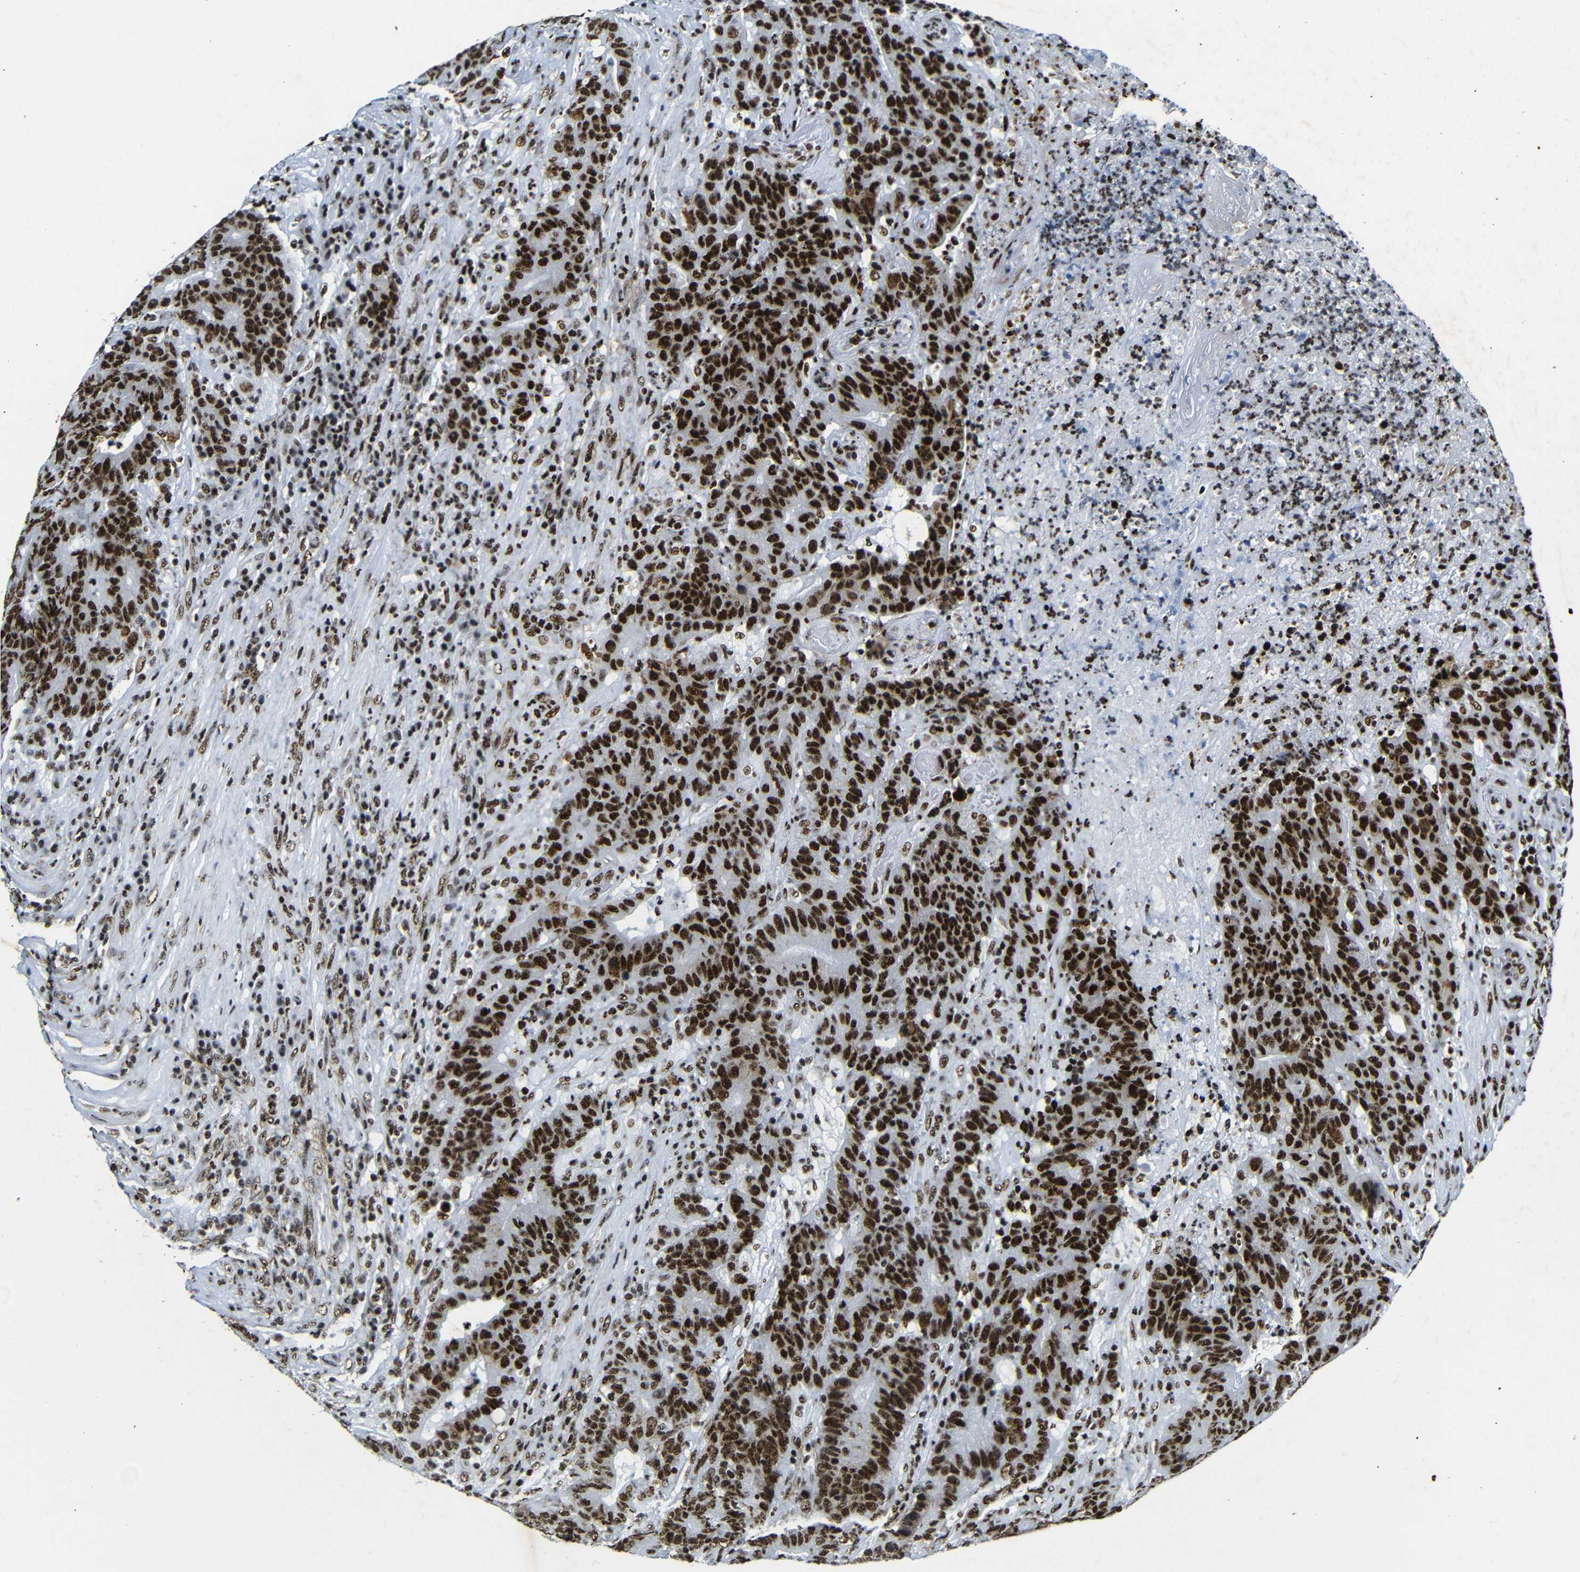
{"staining": {"intensity": "strong", "quantity": ">75%", "location": "nuclear"}, "tissue": "colorectal cancer", "cell_type": "Tumor cells", "image_type": "cancer", "snomed": [{"axis": "morphology", "description": "Normal tissue, NOS"}, {"axis": "morphology", "description": "Adenocarcinoma, NOS"}, {"axis": "topography", "description": "Colon"}], "caption": "This micrograph demonstrates colorectal adenocarcinoma stained with immunohistochemistry (IHC) to label a protein in brown. The nuclear of tumor cells show strong positivity for the protein. Nuclei are counter-stained blue.", "gene": "SRSF1", "patient": {"sex": "female", "age": 75}}